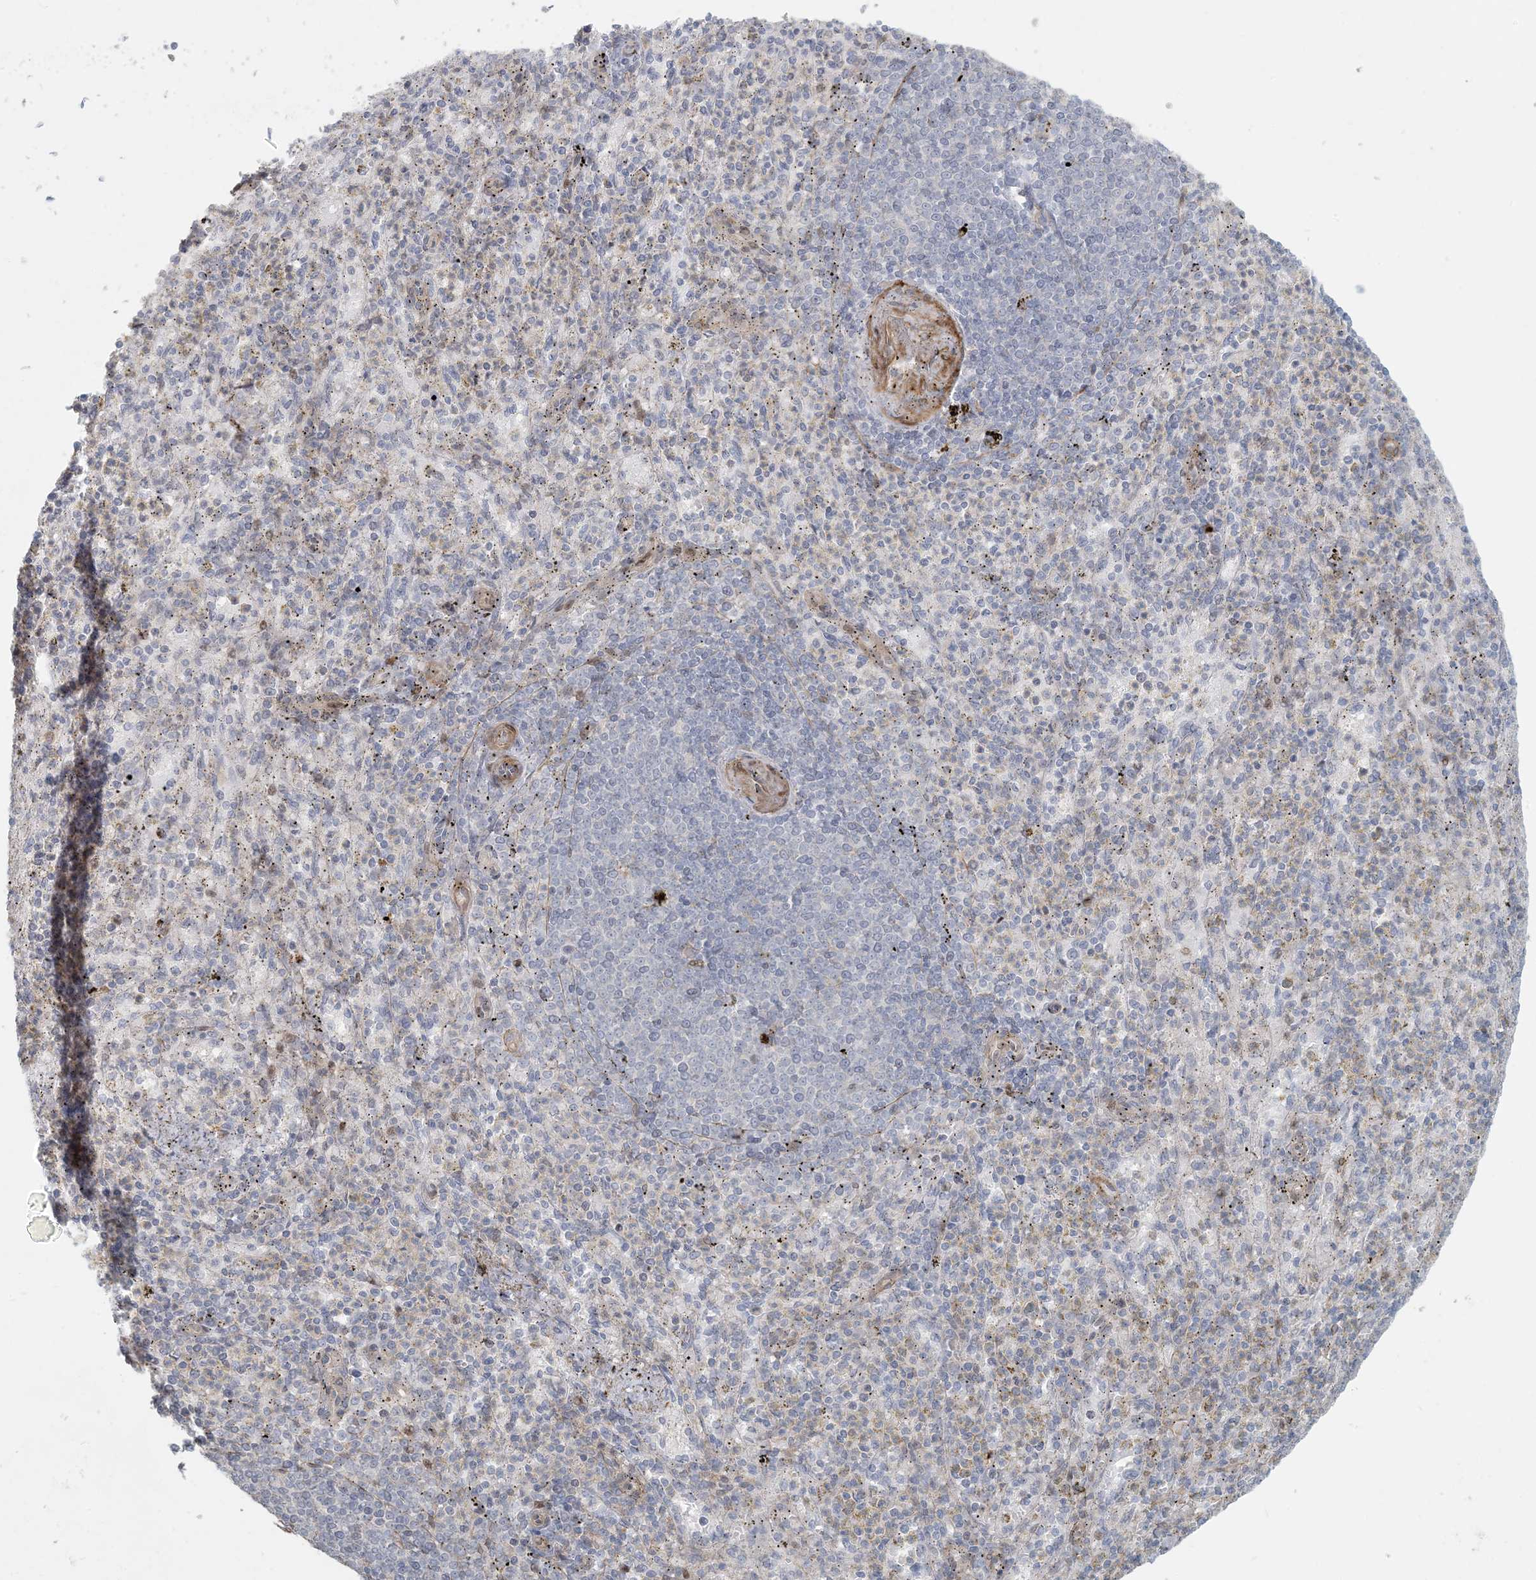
{"staining": {"intensity": "negative", "quantity": "none", "location": "none"}, "tissue": "spleen", "cell_type": "Cells in red pulp", "image_type": "normal", "snomed": [{"axis": "morphology", "description": "Normal tissue, NOS"}, {"axis": "topography", "description": "Spleen"}], "caption": "Benign spleen was stained to show a protein in brown. There is no significant positivity in cells in red pulp. Brightfield microscopy of immunohistochemistry stained with DAB (brown) and hematoxylin (blue), captured at high magnification.", "gene": "BCORL1", "patient": {"sex": "female", "age": 74}}